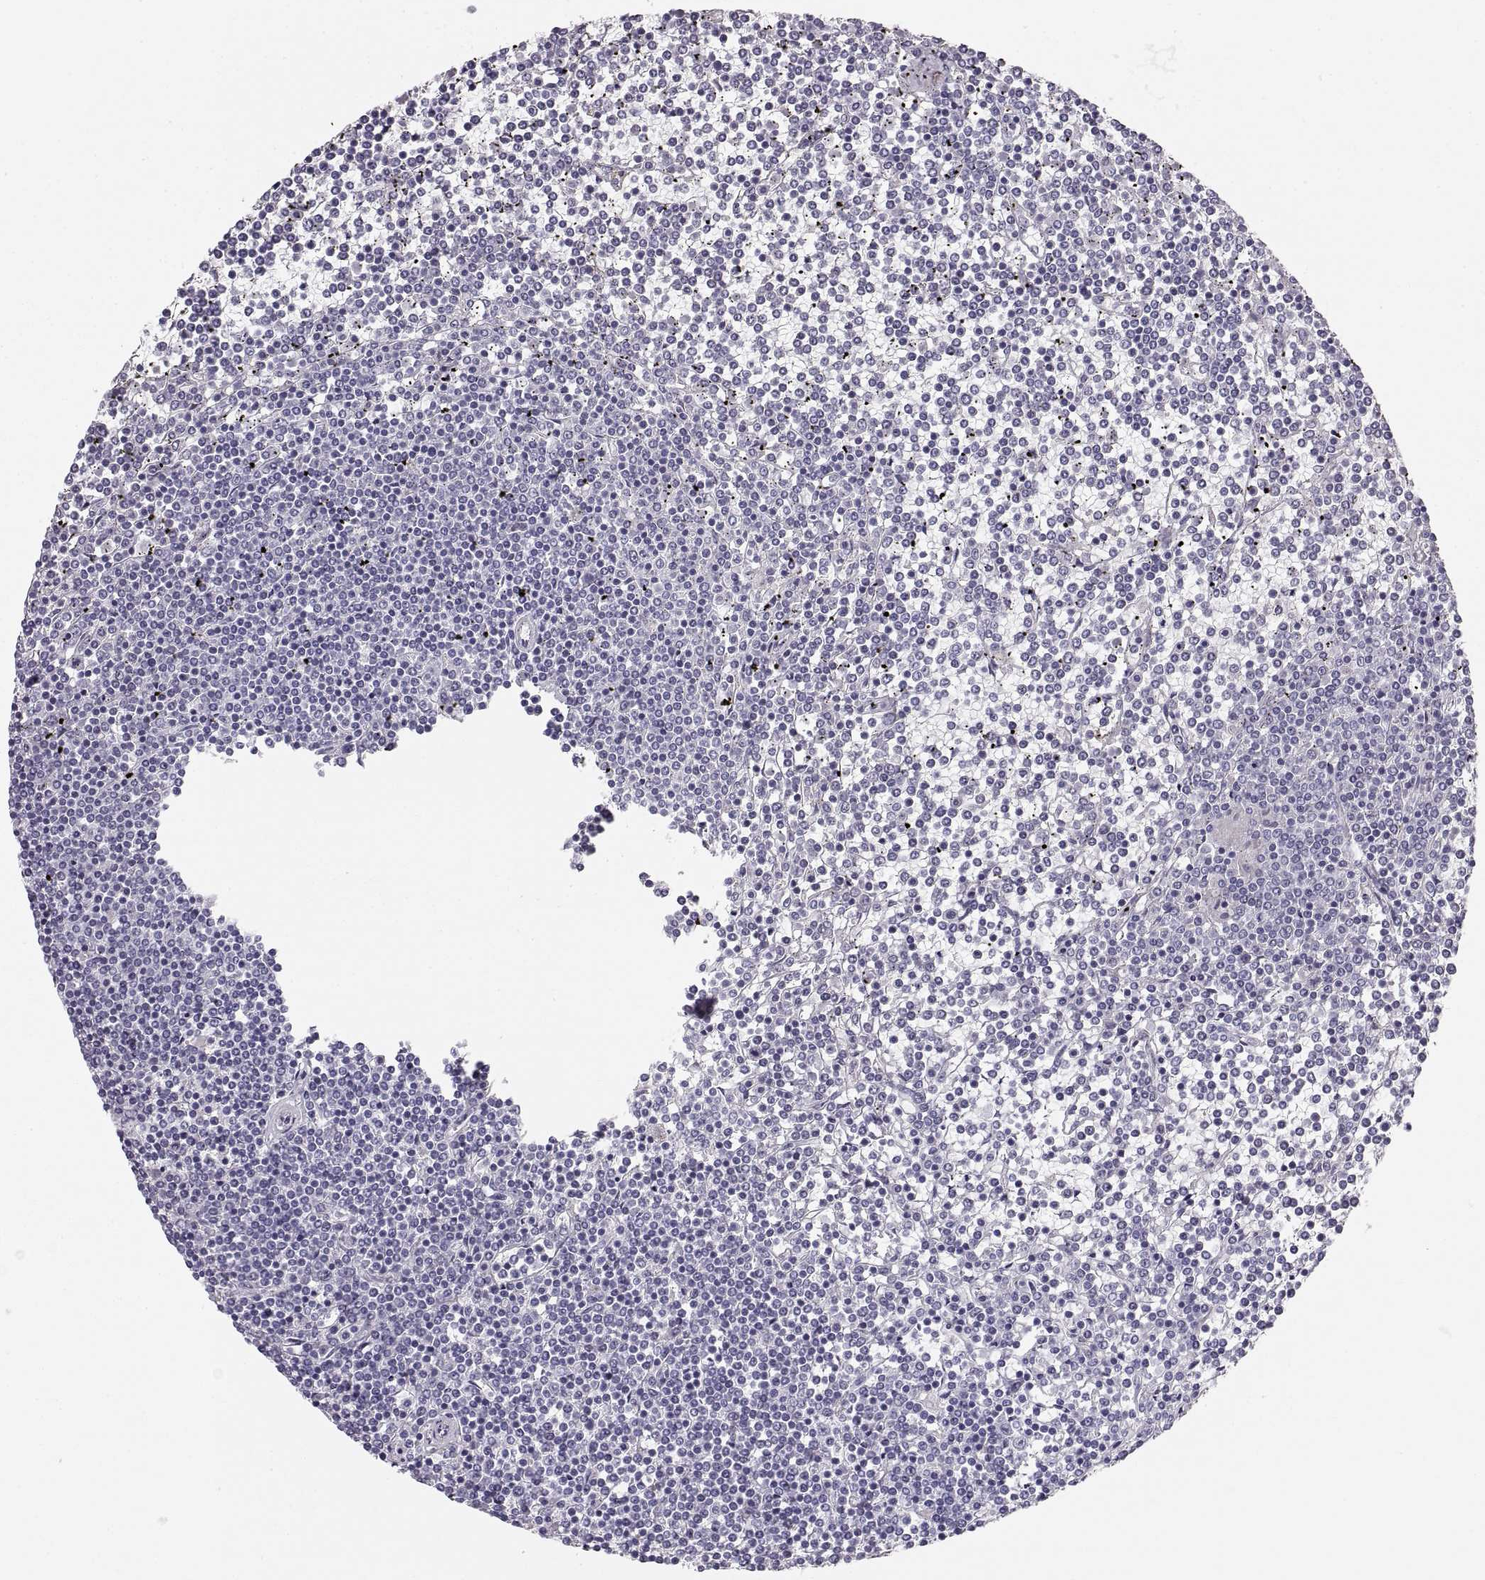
{"staining": {"intensity": "negative", "quantity": "none", "location": "none"}, "tissue": "lymphoma", "cell_type": "Tumor cells", "image_type": "cancer", "snomed": [{"axis": "morphology", "description": "Malignant lymphoma, non-Hodgkin's type, Low grade"}, {"axis": "topography", "description": "Spleen"}], "caption": "This is an immunohistochemistry photomicrograph of human malignant lymphoma, non-Hodgkin's type (low-grade). There is no staining in tumor cells.", "gene": "CRYAA", "patient": {"sex": "female", "age": 19}}